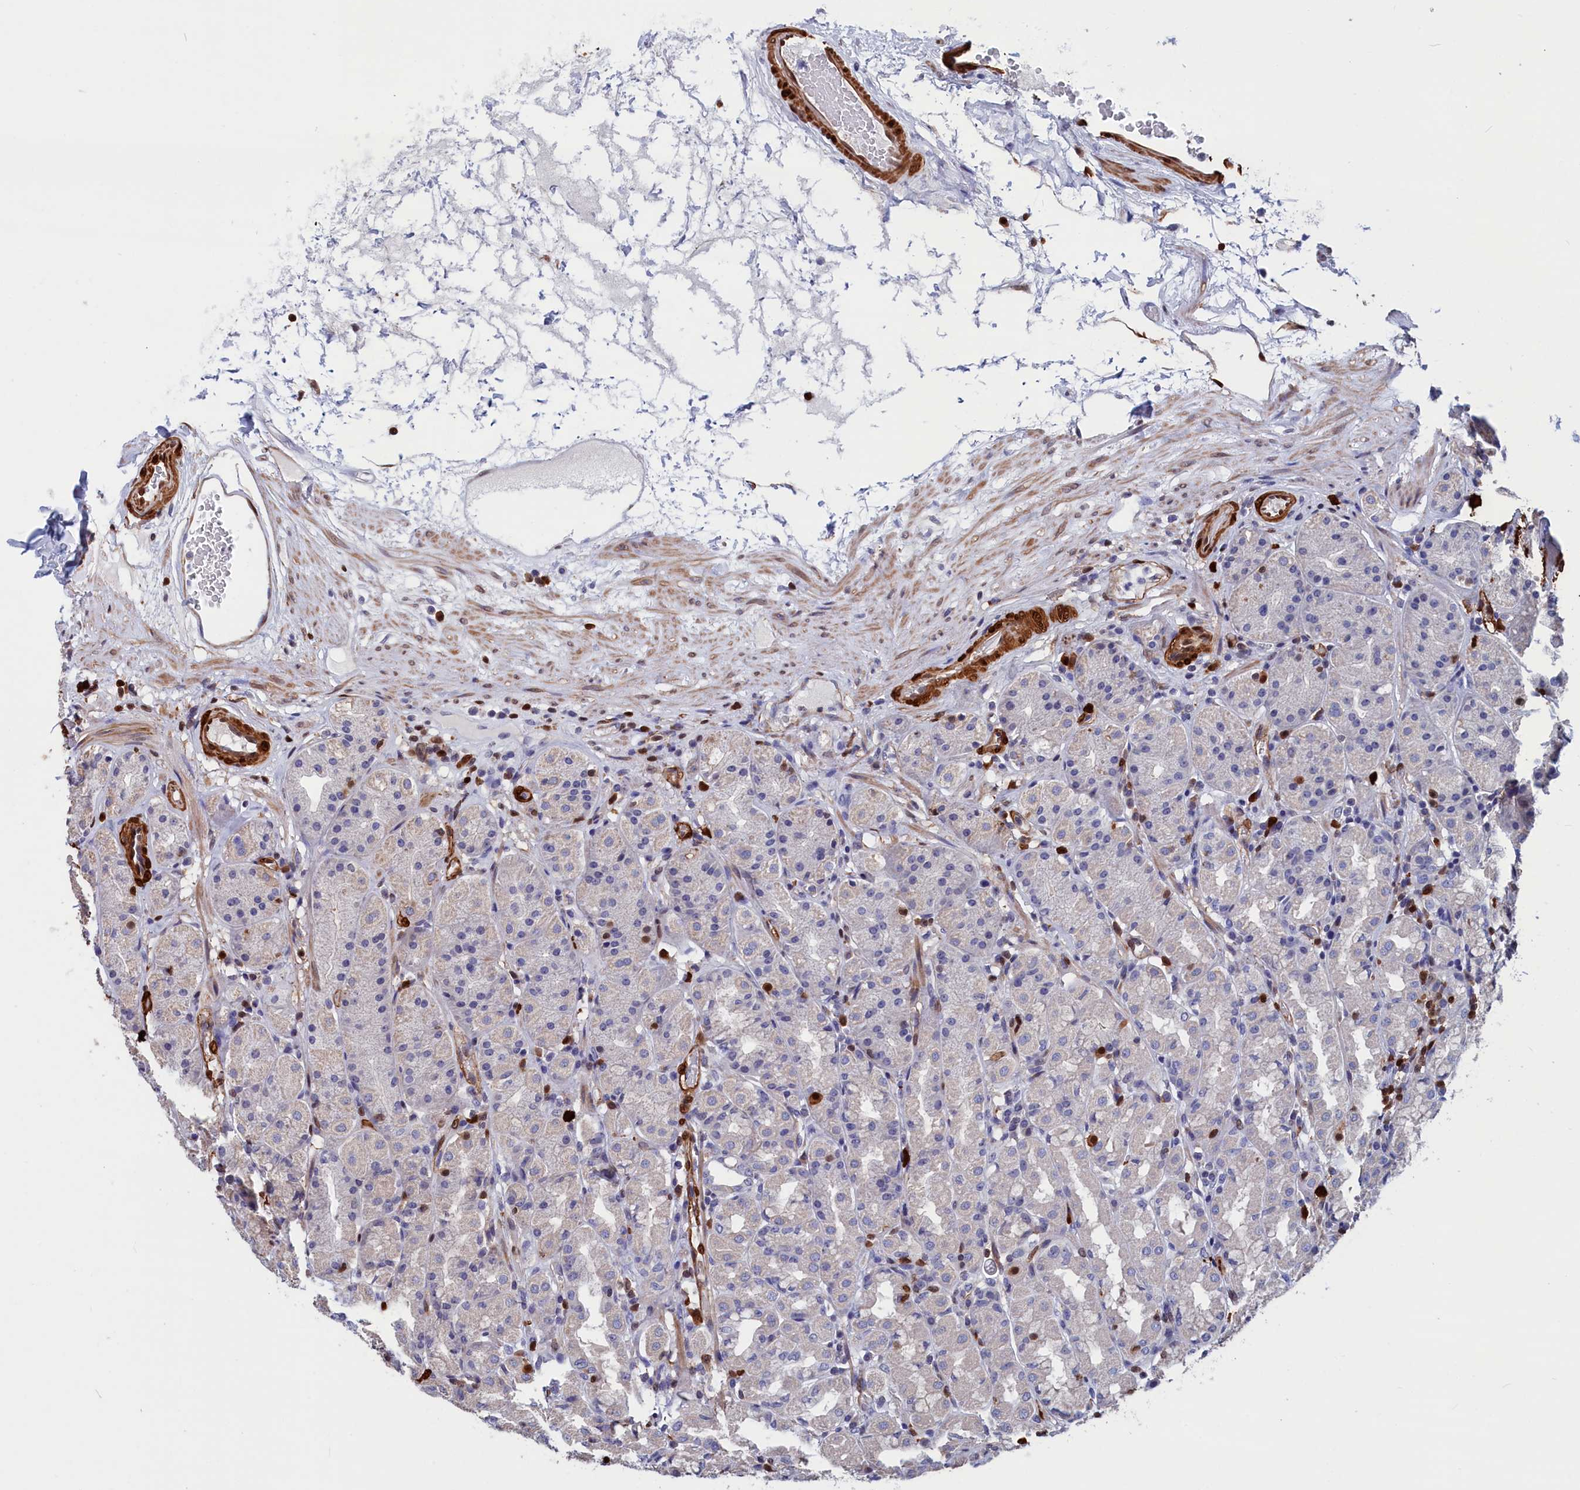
{"staining": {"intensity": "moderate", "quantity": "25%-75%", "location": "cytoplasmic/membranous,nuclear"}, "tissue": "stomach", "cell_type": "Glandular cells", "image_type": "normal", "snomed": [{"axis": "morphology", "description": "Normal tissue, NOS"}, {"axis": "topography", "description": "Stomach, lower"}], "caption": "Stomach stained for a protein (brown) reveals moderate cytoplasmic/membranous,nuclear positive positivity in about 25%-75% of glandular cells.", "gene": "CRIP1", "patient": {"sex": "female", "age": 56}}